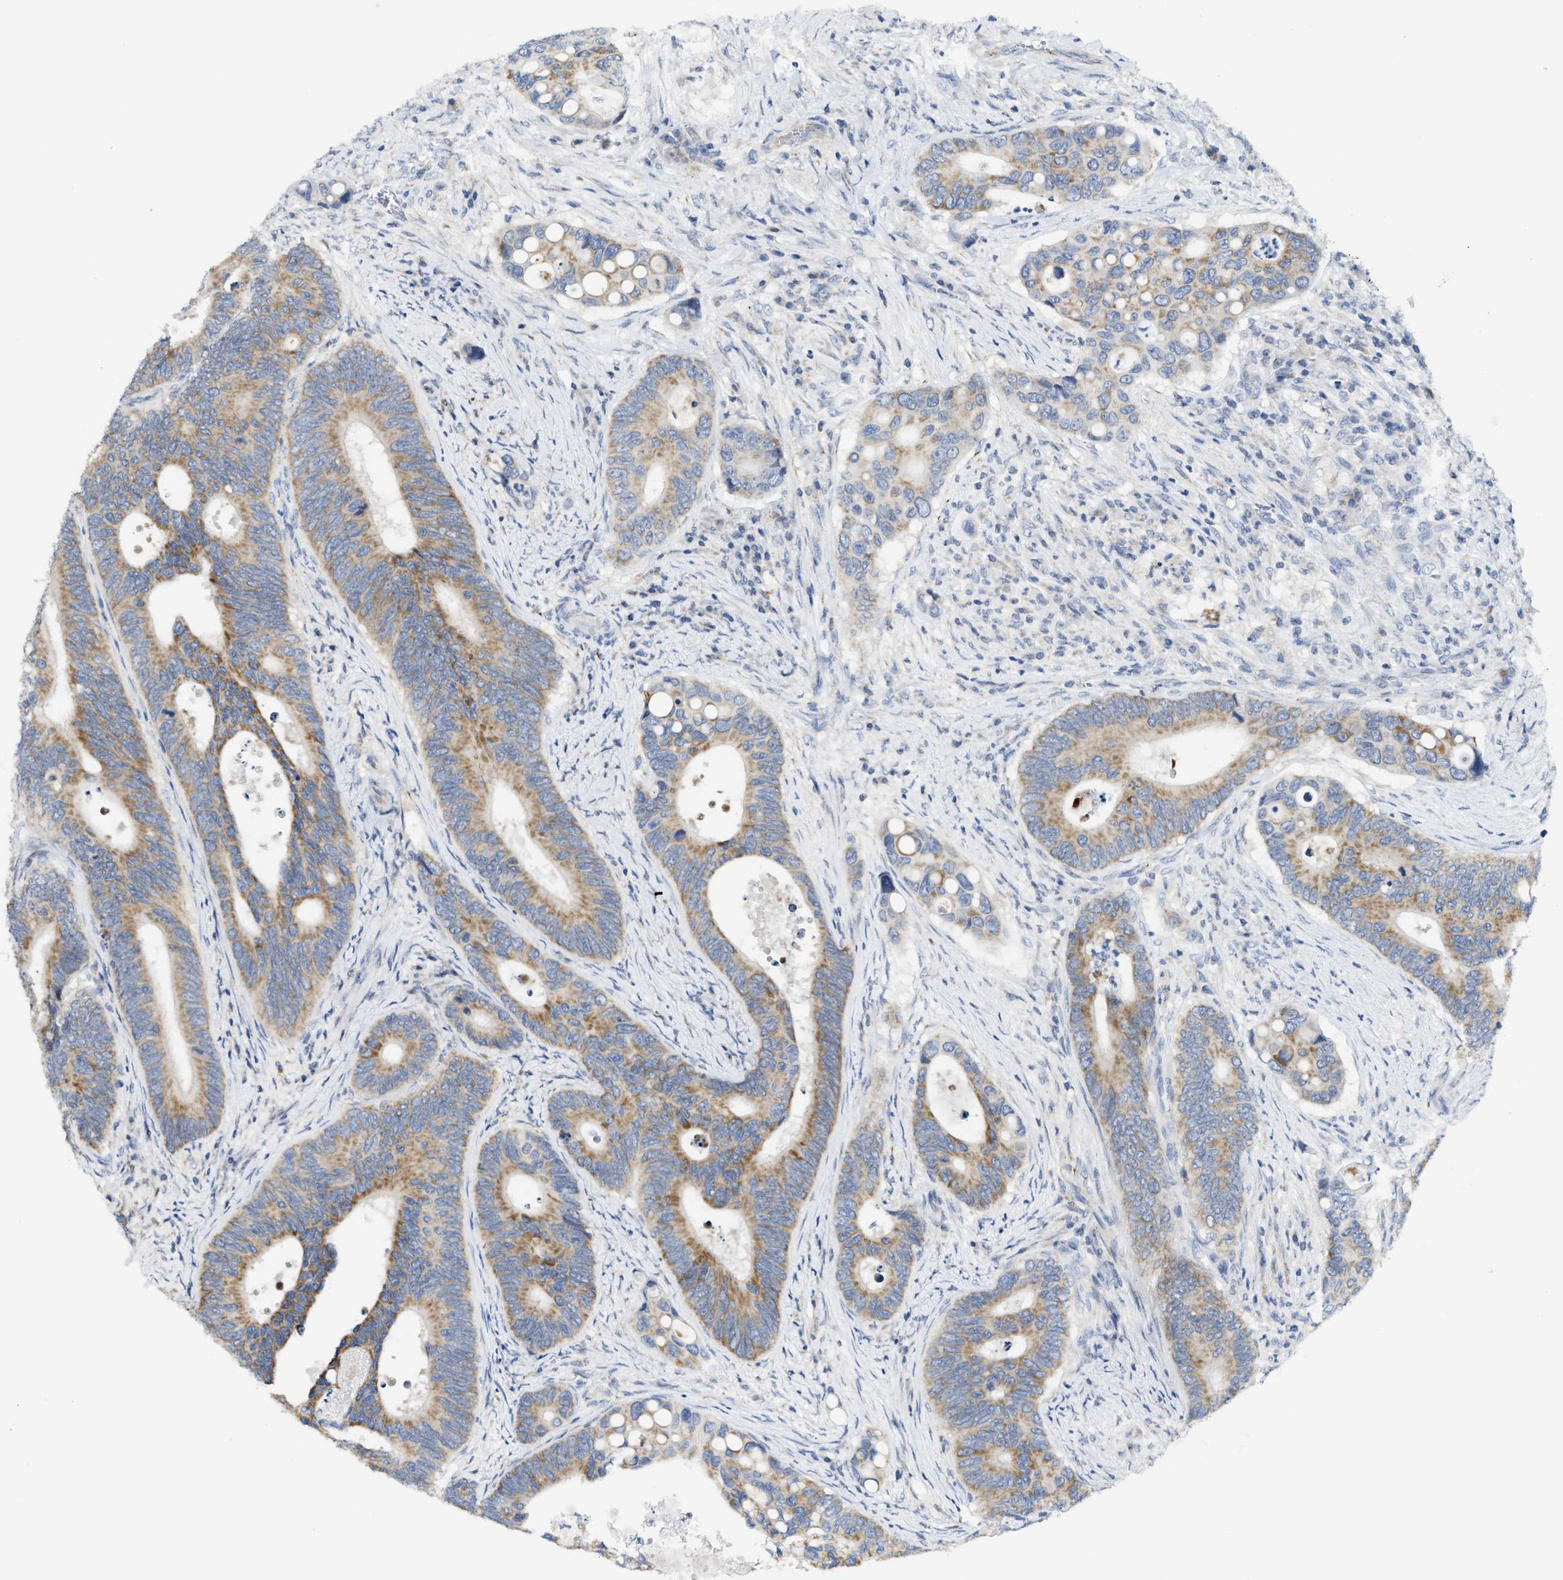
{"staining": {"intensity": "moderate", "quantity": ">75%", "location": "cytoplasmic/membranous"}, "tissue": "colorectal cancer", "cell_type": "Tumor cells", "image_type": "cancer", "snomed": [{"axis": "morphology", "description": "Inflammation, NOS"}, {"axis": "morphology", "description": "Adenocarcinoma, NOS"}, {"axis": "topography", "description": "Colon"}], "caption": "Immunohistochemical staining of colorectal adenocarcinoma demonstrates moderate cytoplasmic/membranous protein staining in about >75% of tumor cells.", "gene": "GATD3", "patient": {"sex": "male", "age": 72}}